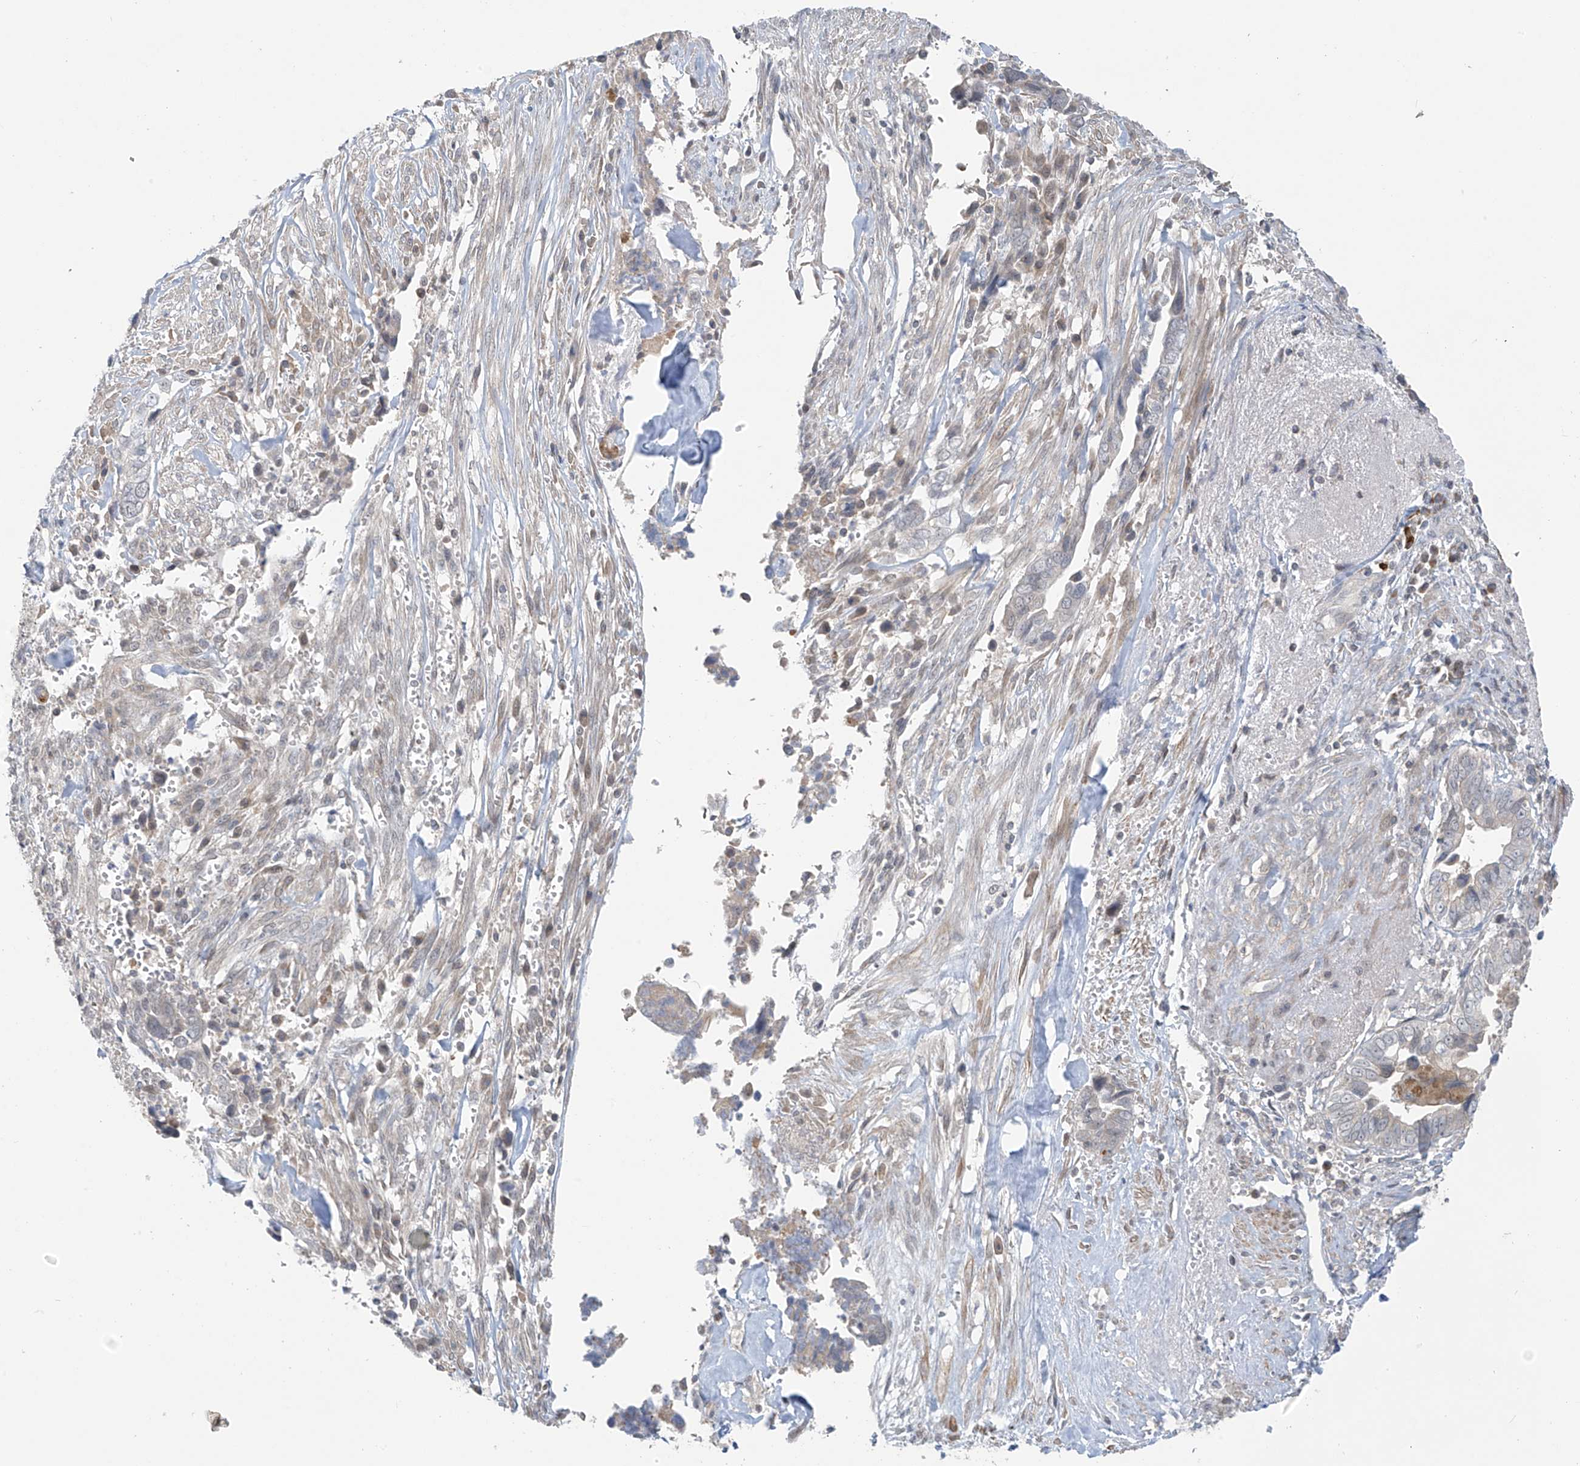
{"staining": {"intensity": "negative", "quantity": "none", "location": "none"}, "tissue": "liver cancer", "cell_type": "Tumor cells", "image_type": "cancer", "snomed": [{"axis": "morphology", "description": "Cholangiocarcinoma"}, {"axis": "topography", "description": "Liver"}], "caption": "DAB immunohistochemical staining of human liver cancer (cholangiocarcinoma) demonstrates no significant expression in tumor cells.", "gene": "HDDC2", "patient": {"sex": "female", "age": 79}}